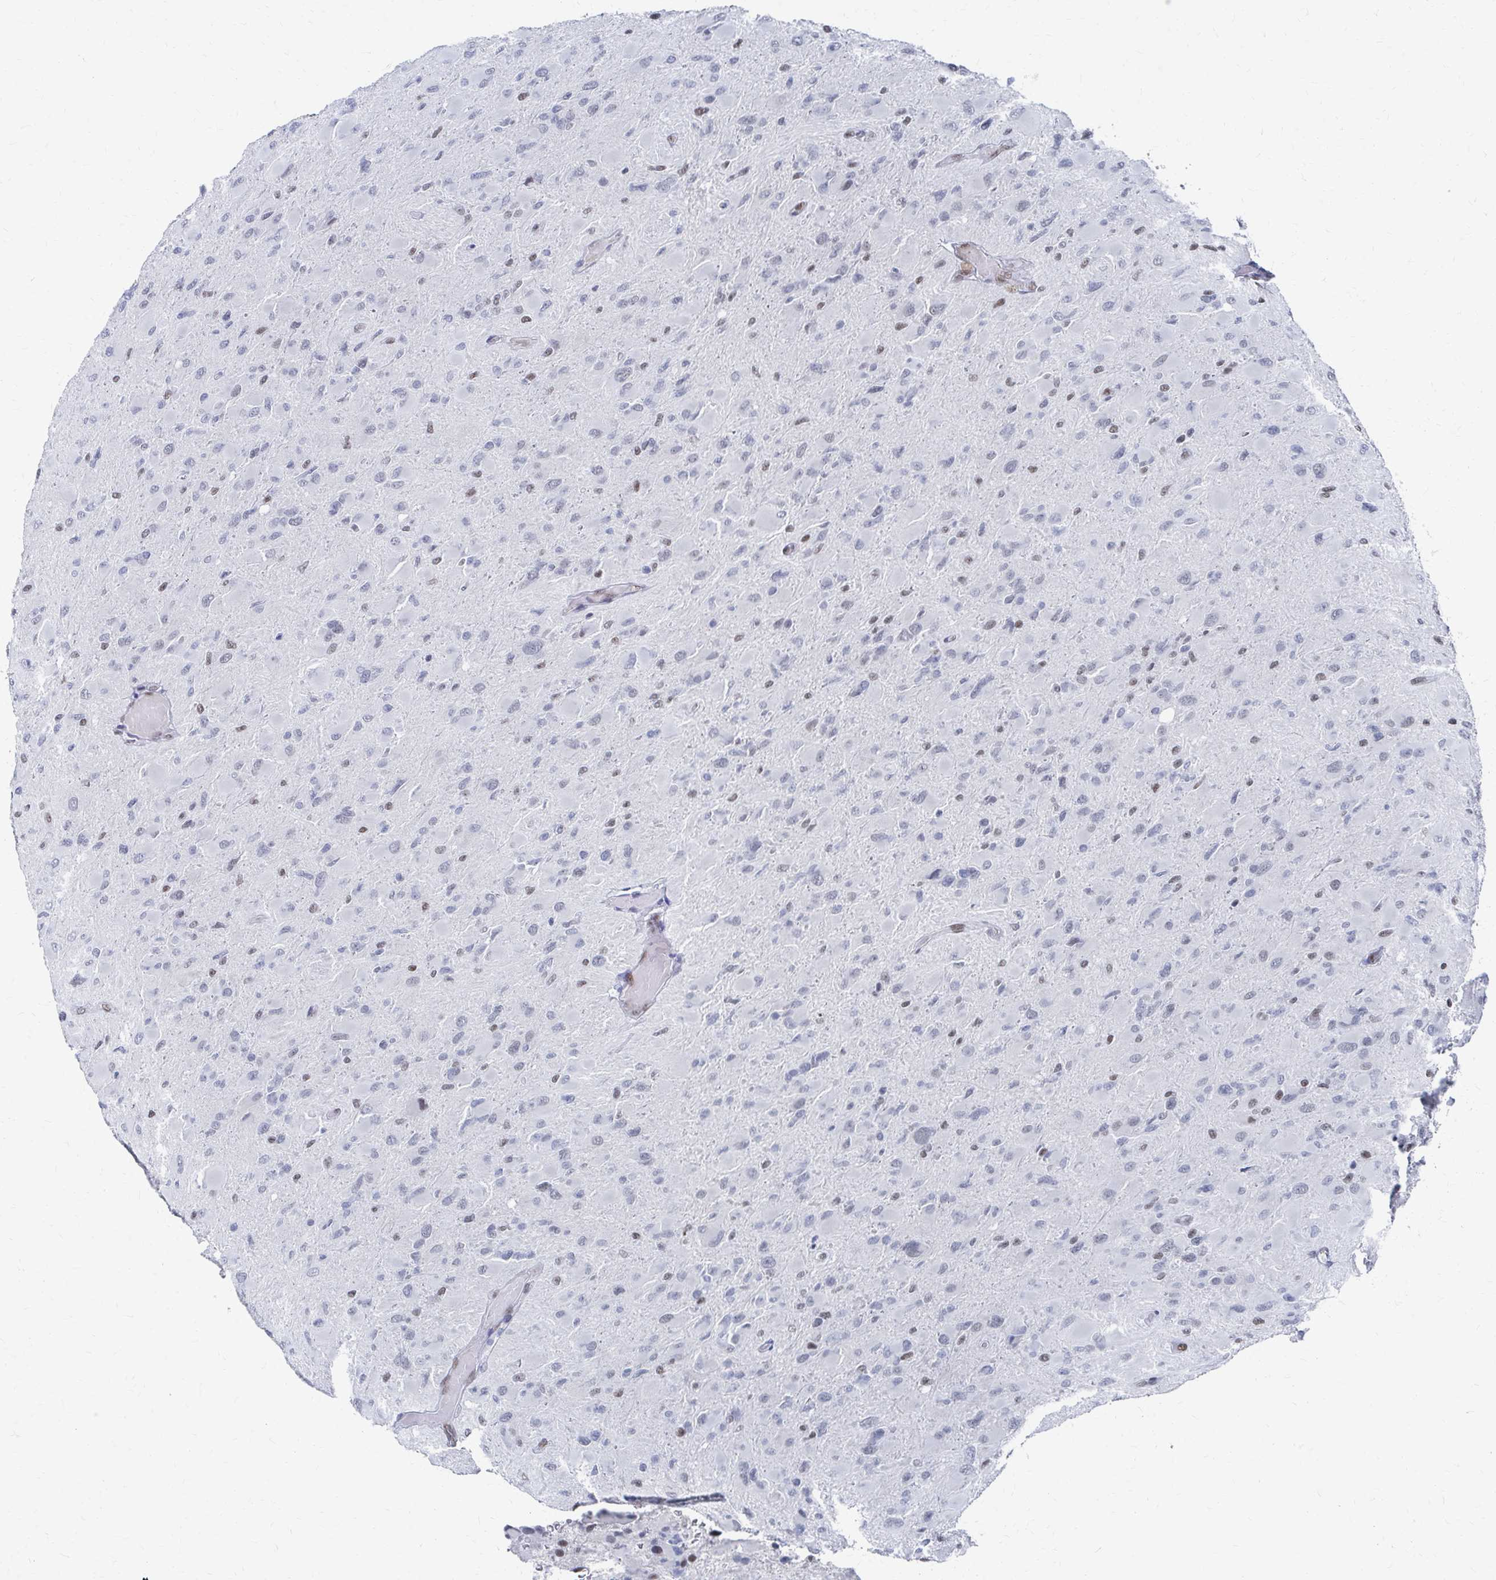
{"staining": {"intensity": "negative", "quantity": "none", "location": "none"}, "tissue": "glioma", "cell_type": "Tumor cells", "image_type": "cancer", "snomed": [{"axis": "morphology", "description": "Glioma, malignant, High grade"}, {"axis": "topography", "description": "Cerebral cortex"}], "caption": "Glioma stained for a protein using IHC shows no expression tumor cells.", "gene": "CDIN1", "patient": {"sex": "female", "age": 36}}